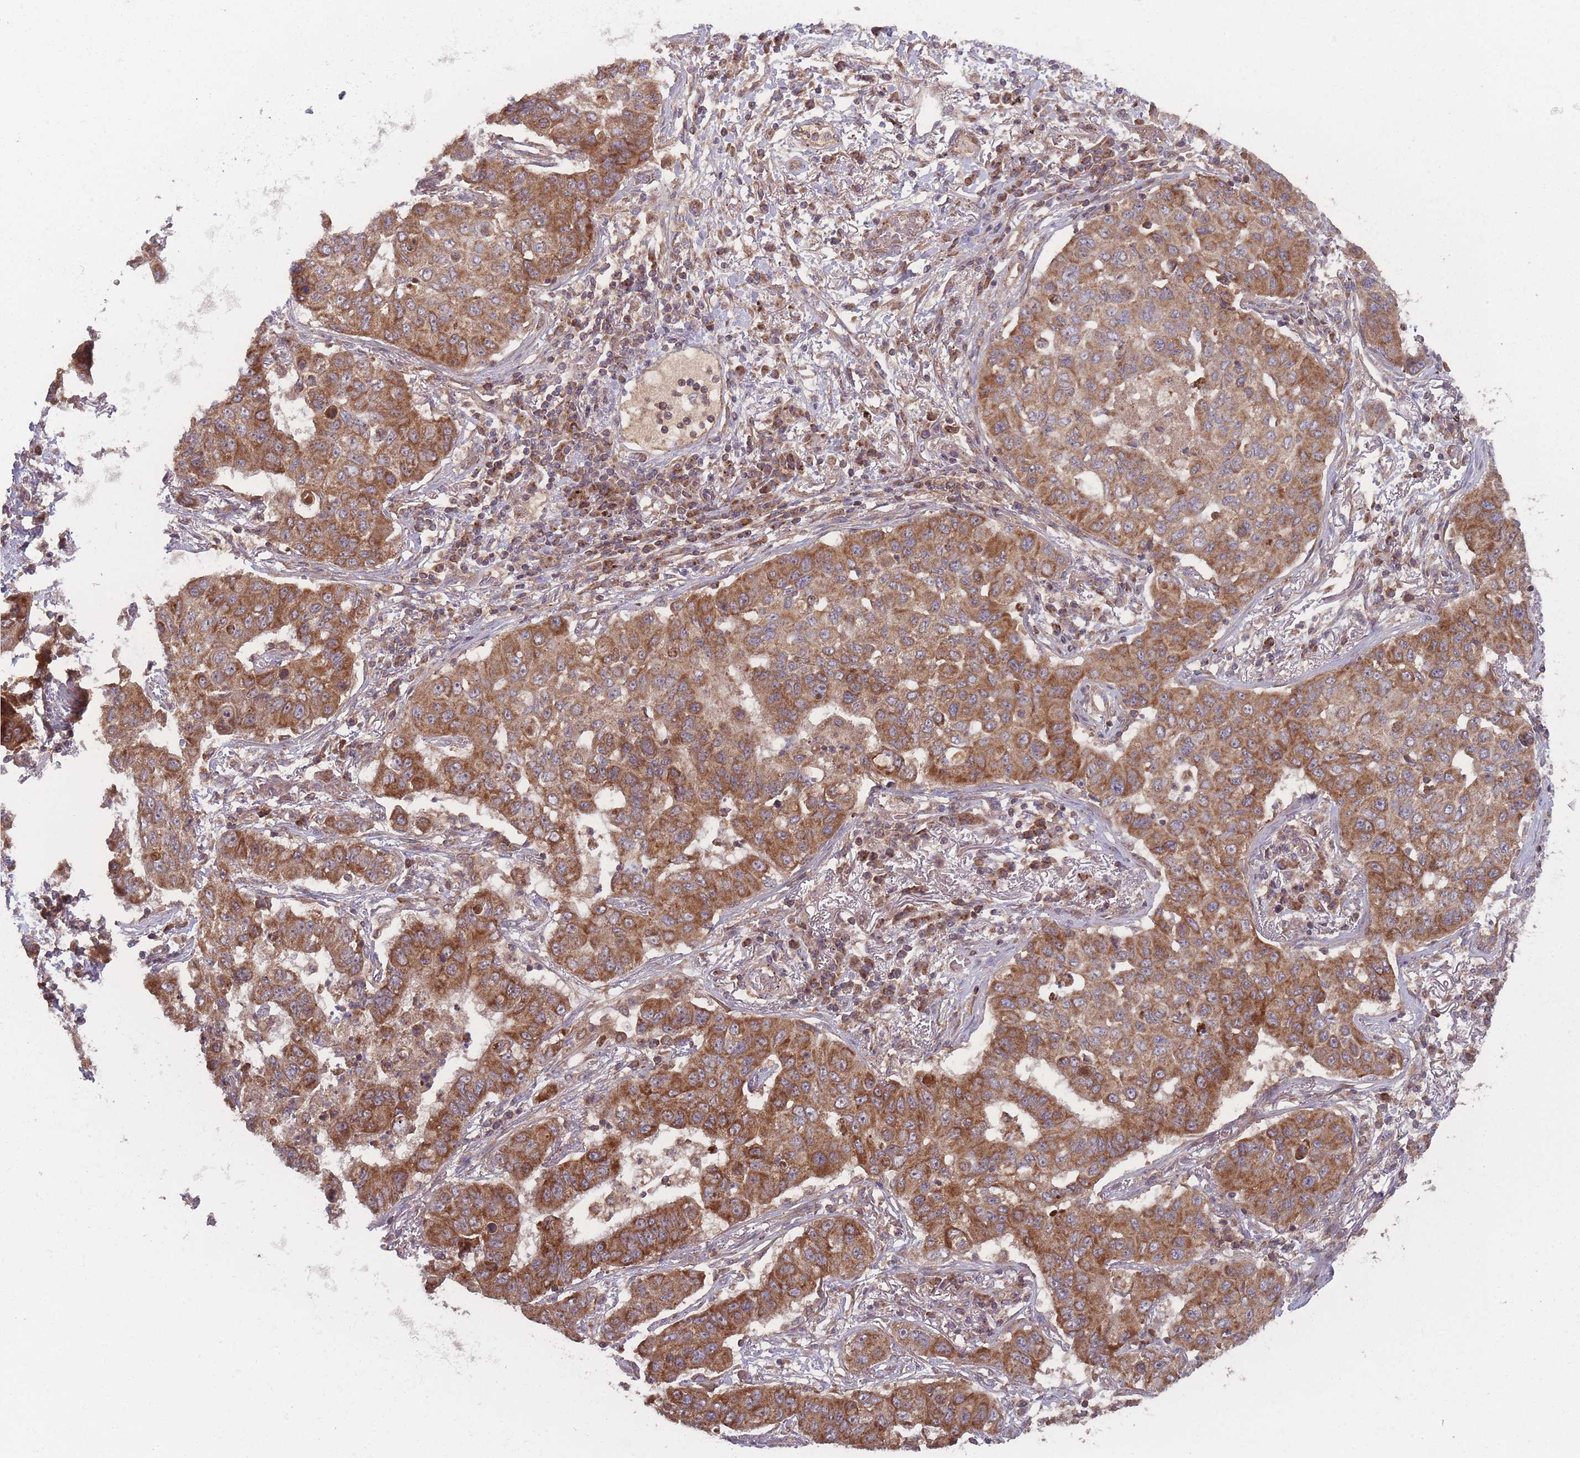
{"staining": {"intensity": "moderate", "quantity": ">75%", "location": "cytoplasmic/membranous"}, "tissue": "lung cancer", "cell_type": "Tumor cells", "image_type": "cancer", "snomed": [{"axis": "morphology", "description": "Squamous cell carcinoma, NOS"}, {"axis": "topography", "description": "Lung"}], "caption": "Tumor cells demonstrate moderate cytoplasmic/membranous staining in approximately >75% of cells in lung cancer.", "gene": "ATP5MG", "patient": {"sex": "male", "age": 74}}